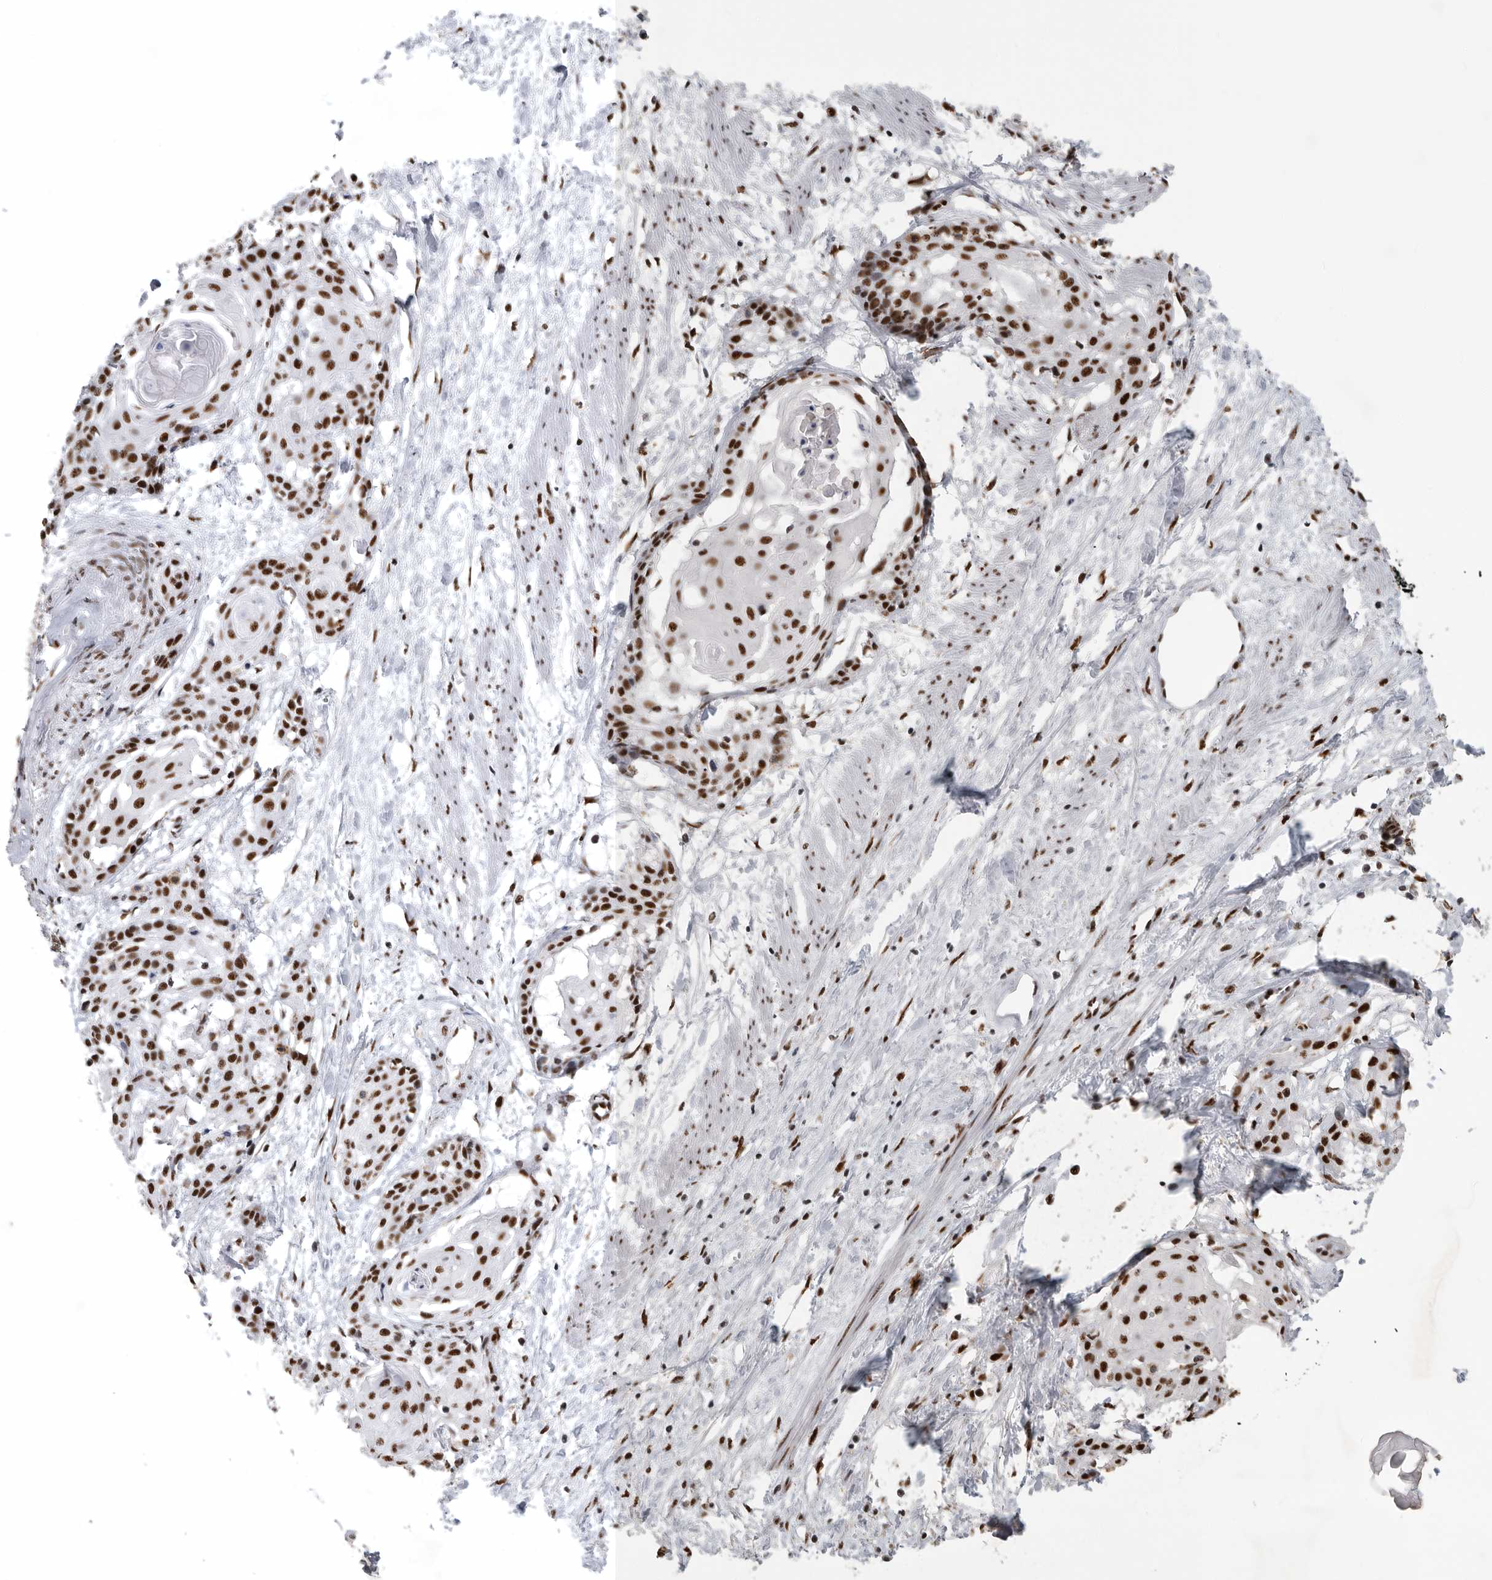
{"staining": {"intensity": "strong", "quantity": ">75%", "location": "nuclear"}, "tissue": "cervical cancer", "cell_type": "Tumor cells", "image_type": "cancer", "snomed": [{"axis": "morphology", "description": "Squamous cell carcinoma, NOS"}, {"axis": "topography", "description": "Cervix"}], "caption": "High-magnification brightfield microscopy of squamous cell carcinoma (cervical) stained with DAB (3,3'-diaminobenzidine) (brown) and counterstained with hematoxylin (blue). tumor cells exhibit strong nuclear staining is appreciated in approximately>75% of cells.", "gene": "BCLAF1", "patient": {"sex": "female", "age": 57}}